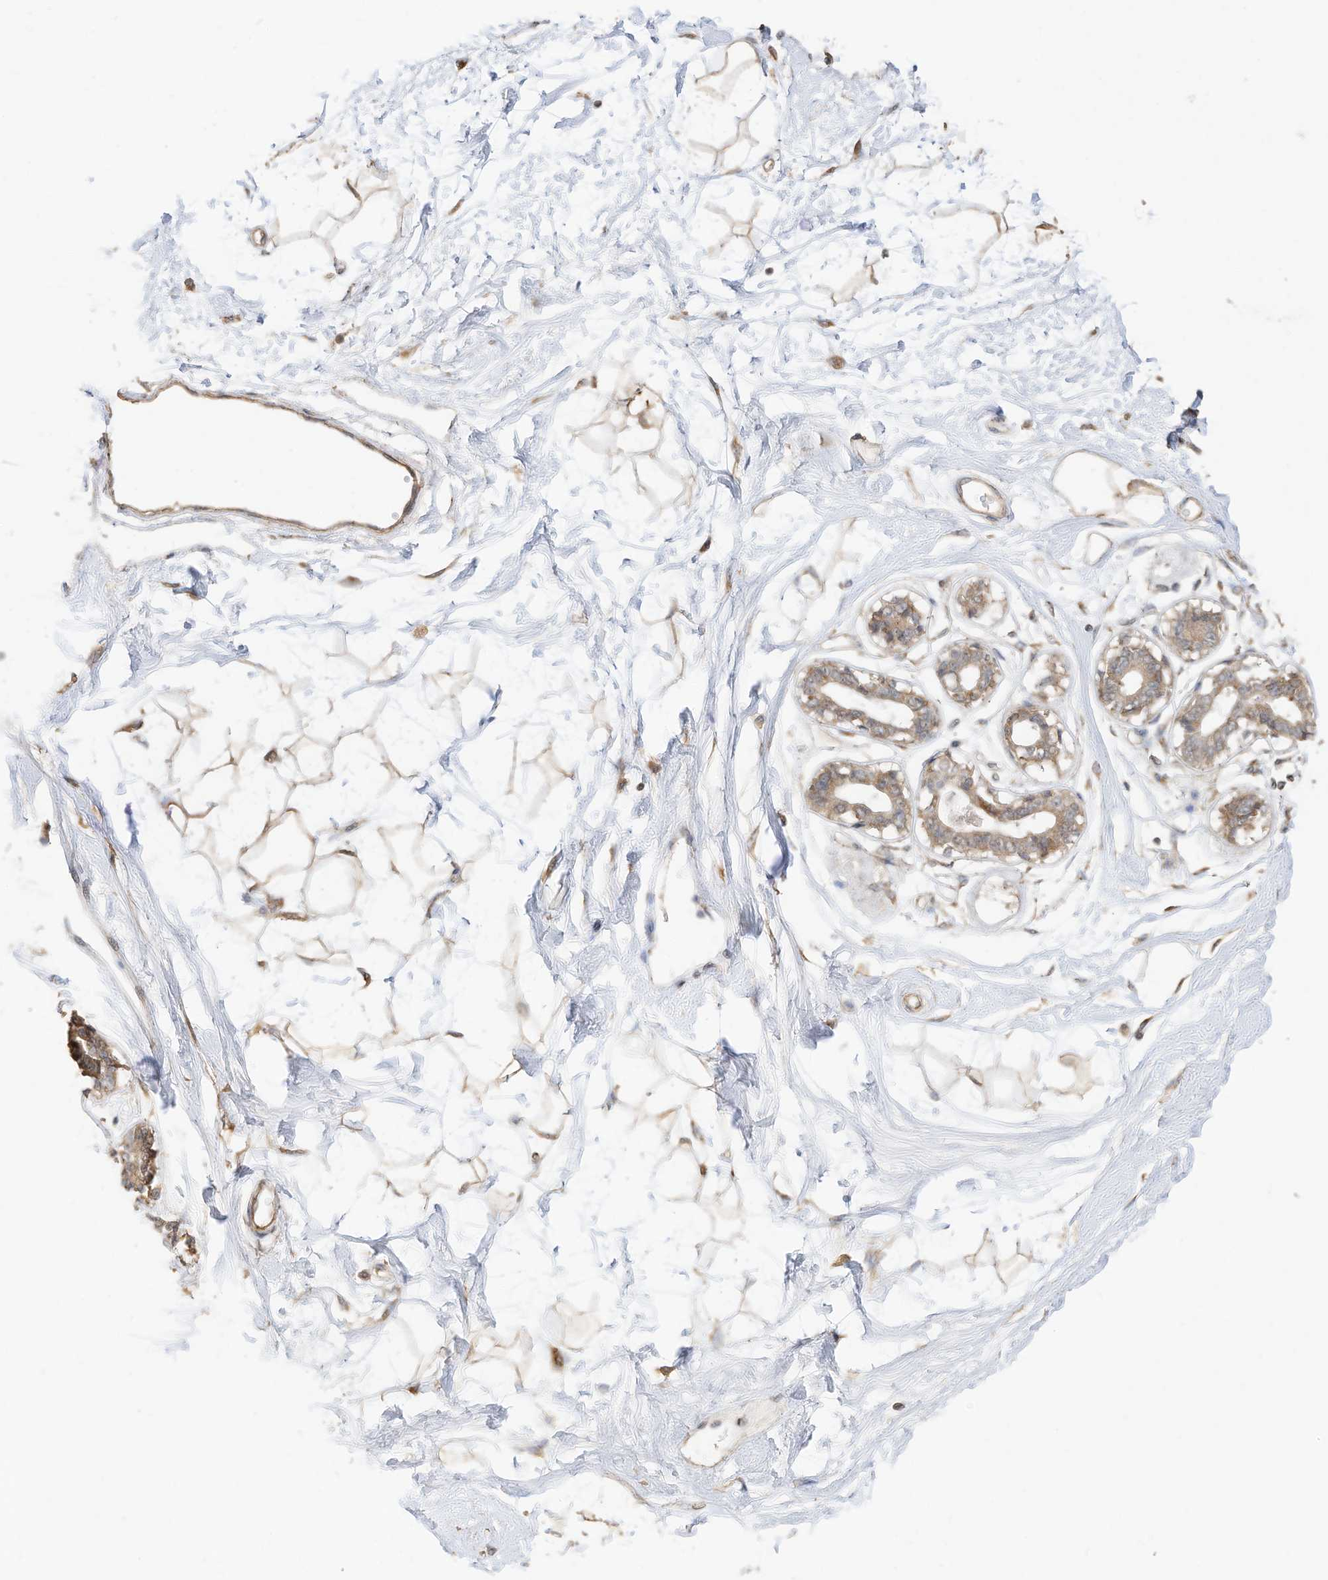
{"staining": {"intensity": "weak", "quantity": ">75%", "location": "cytoplasmic/membranous"}, "tissue": "breast", "cell_type": "Adipocytes", "image_type": "normal", "snomed": [{"axis": "morphology", "description": "Normal tissue, NOS"}, {"axis": "topography", "description": "Breast"}], "caption": "IHC (DAB) staining of normal breast displays weak cytoplasmic/membranous protein positivity in about >75% of adipocytes.", "gene": "CAGE1", "patient": {"sex": "female", "age": 45}}